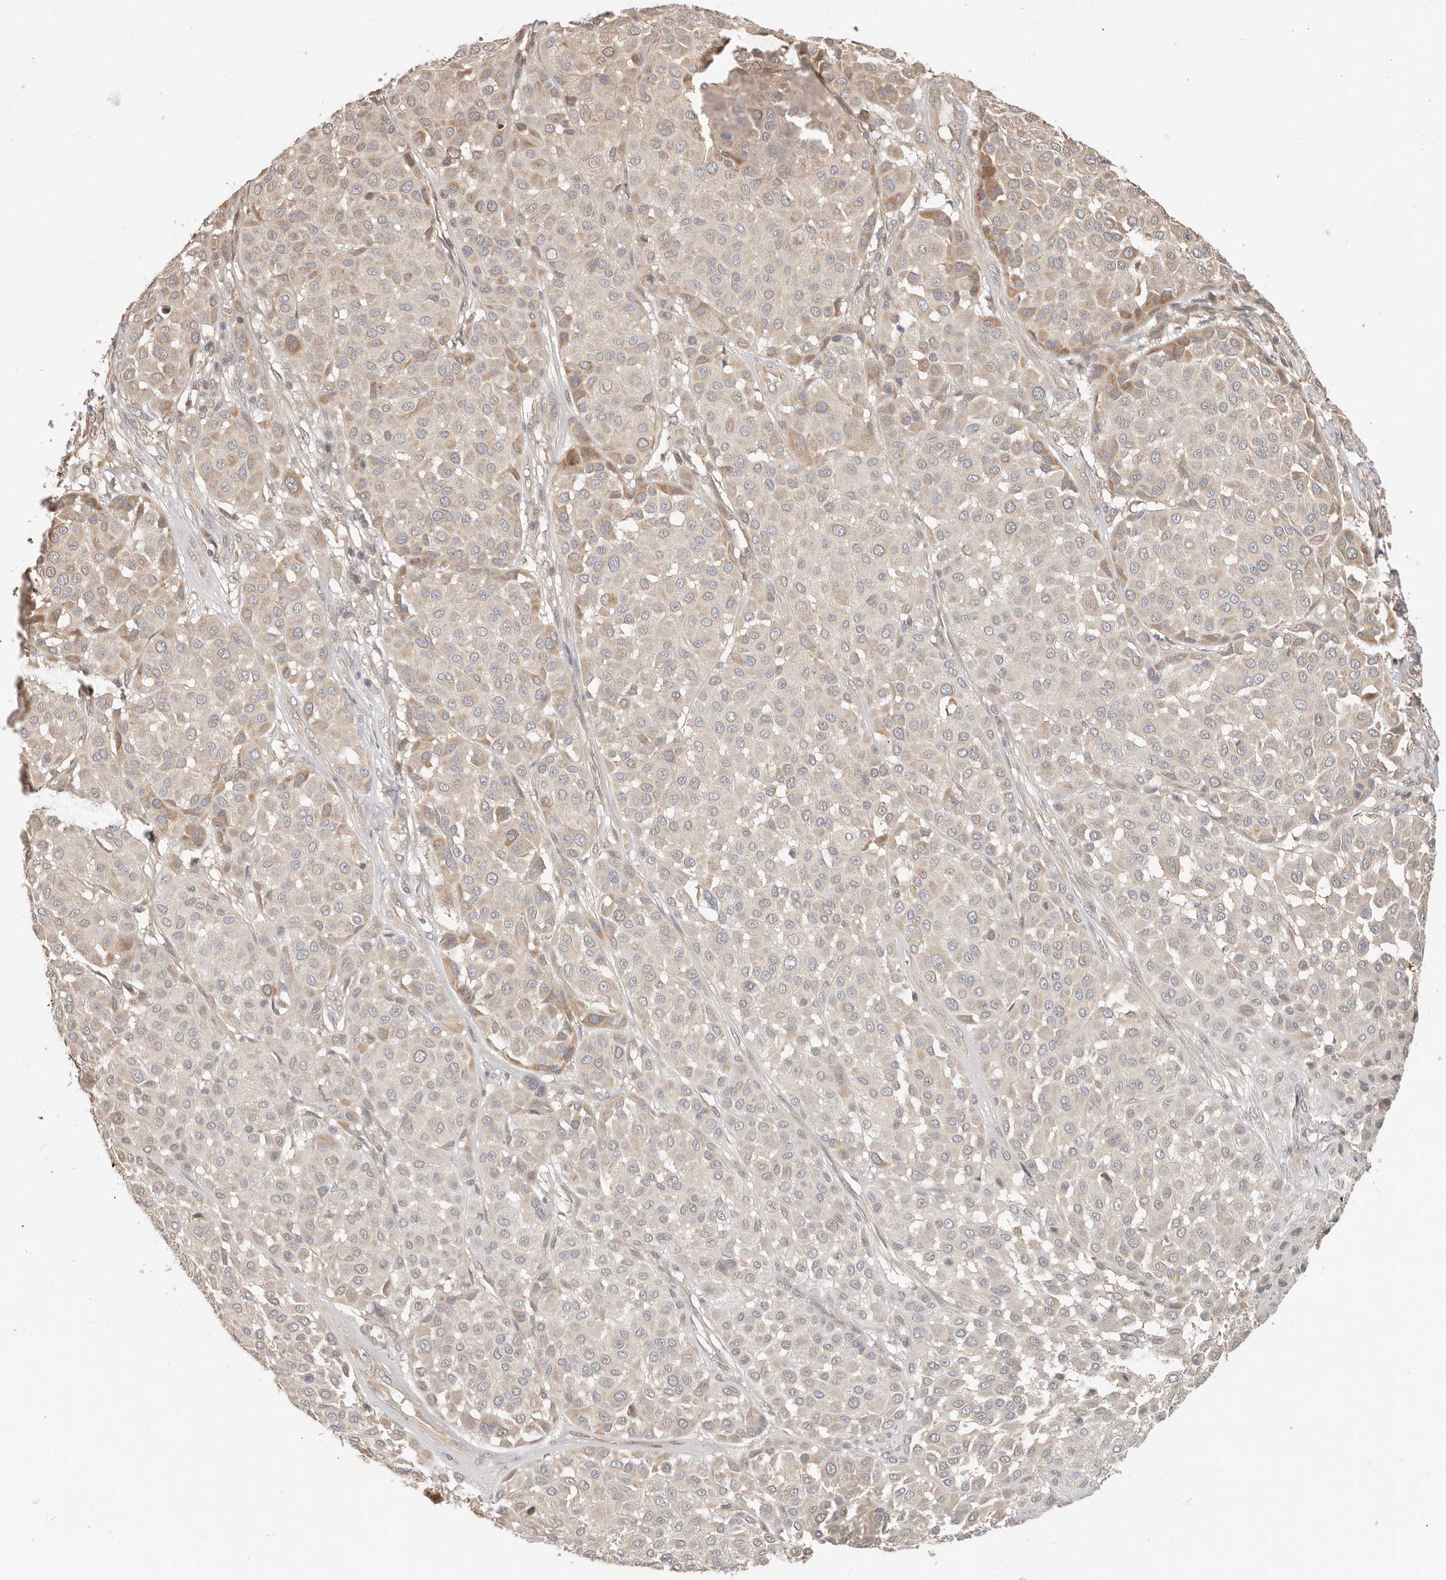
{"staining": {"intensity": "weak", "quantity": "<25%", "location": "cytoplasmic/membranous"}, "tissue": "melanoma", "cell_type": "Tumor cells", "image_type": "cancer", "snomed": [{"axis": "morphology", "description": "Malignant melanoma, Metastatic site"}, {"axis": "topography", "description": "Soft tissue"}], "caption": "DAB (3,3'-diaminobenzidine) immunohistochemical staining of human melanoma displays no significant staining in tumor cells.", "gene": "MTFR2", "patient": {"sex": "male", "age": 41}}